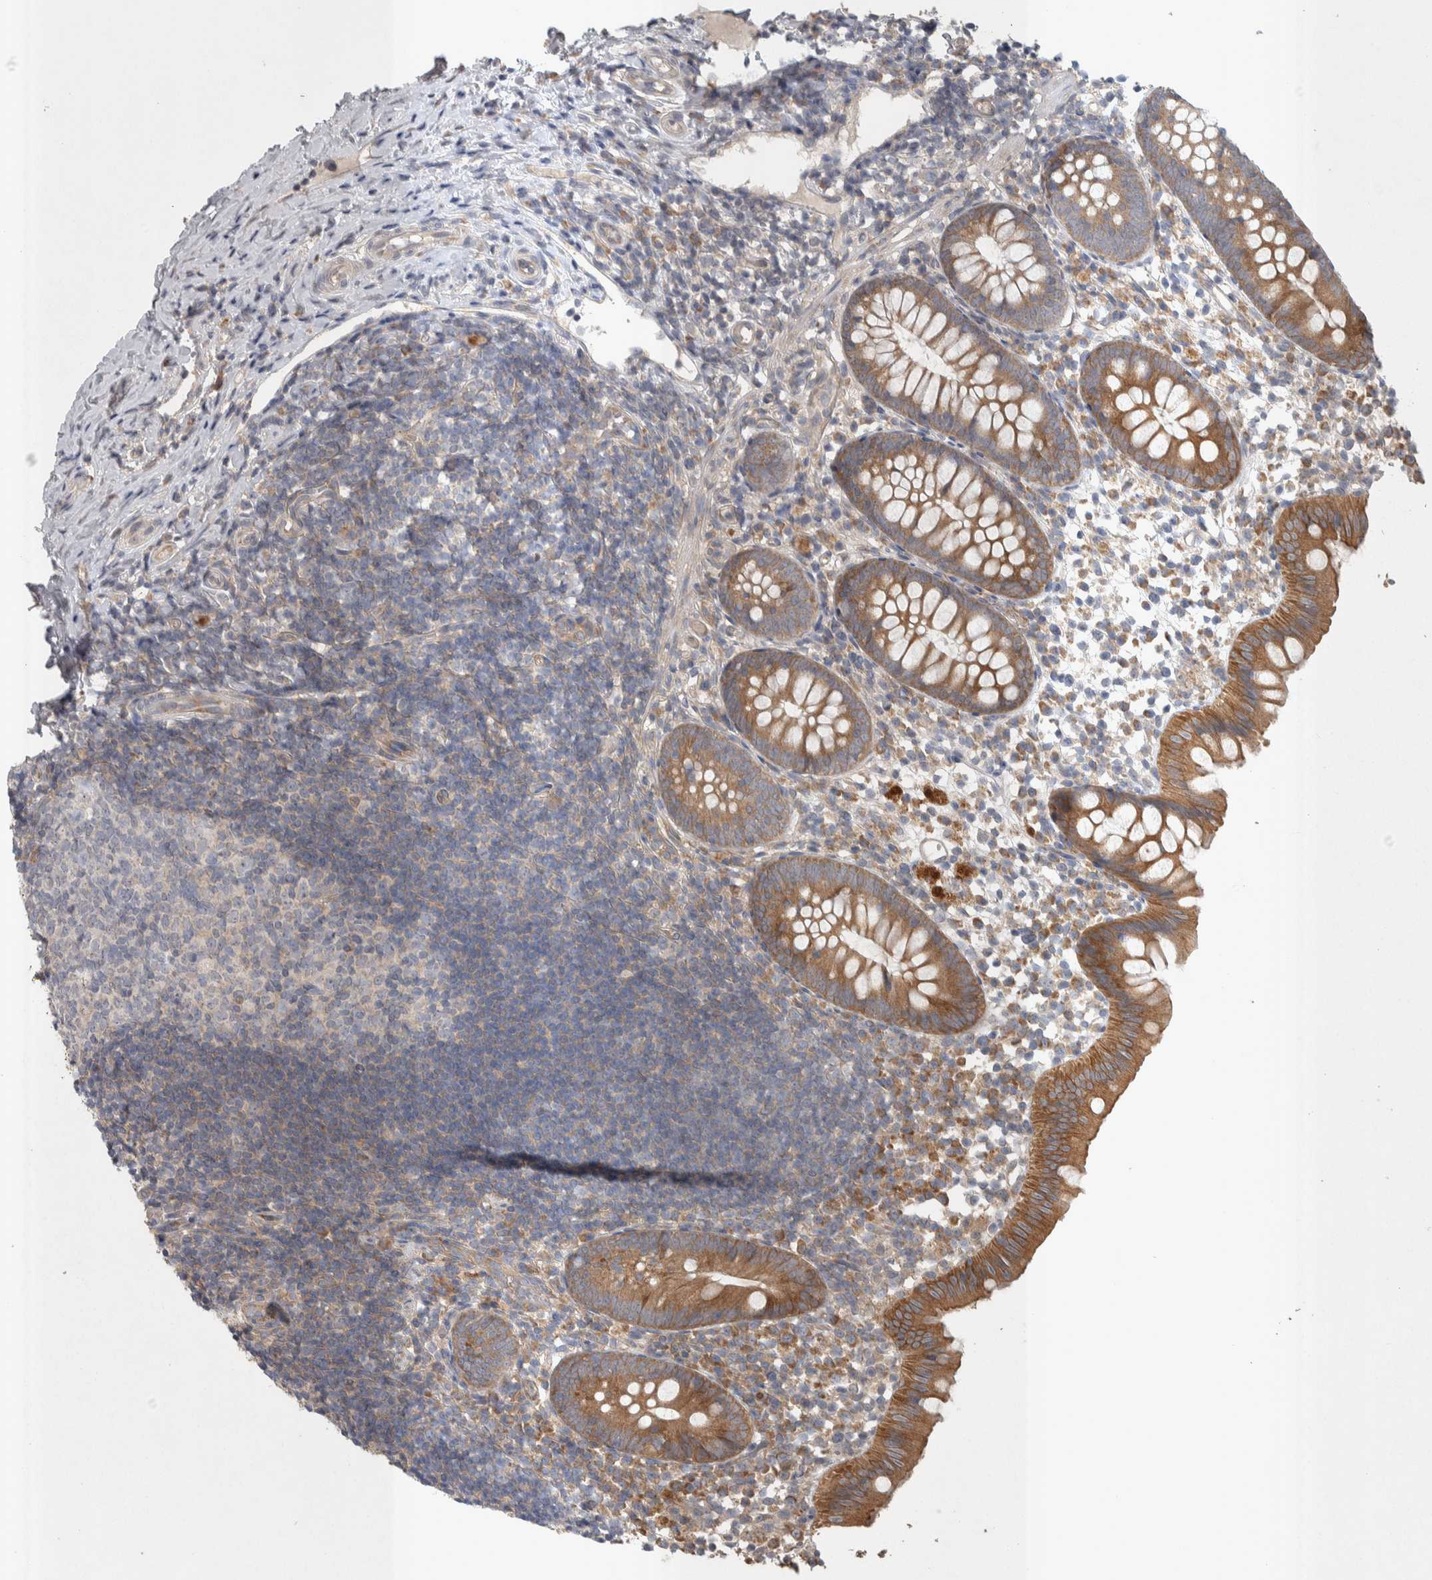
{"staining": {"intensity": "moderate", "quantity": ">75%", "location": "cytoplasmic/membranous"}, "tissue": "appendix", "cell_type": "Glandular cells", "image_type": "normal", "snomed": [{"axis": "morphology", "description": "Normal tissue, NOS"}, {"axis": "topography", "description": "Appendix"}], "caption": "Moderate cytoplasmic/membranous expression is present in about >75% of glandular cells in normal appendix.", "gene": "SRP68", "patient": {"sex": "female", "age": 20}}